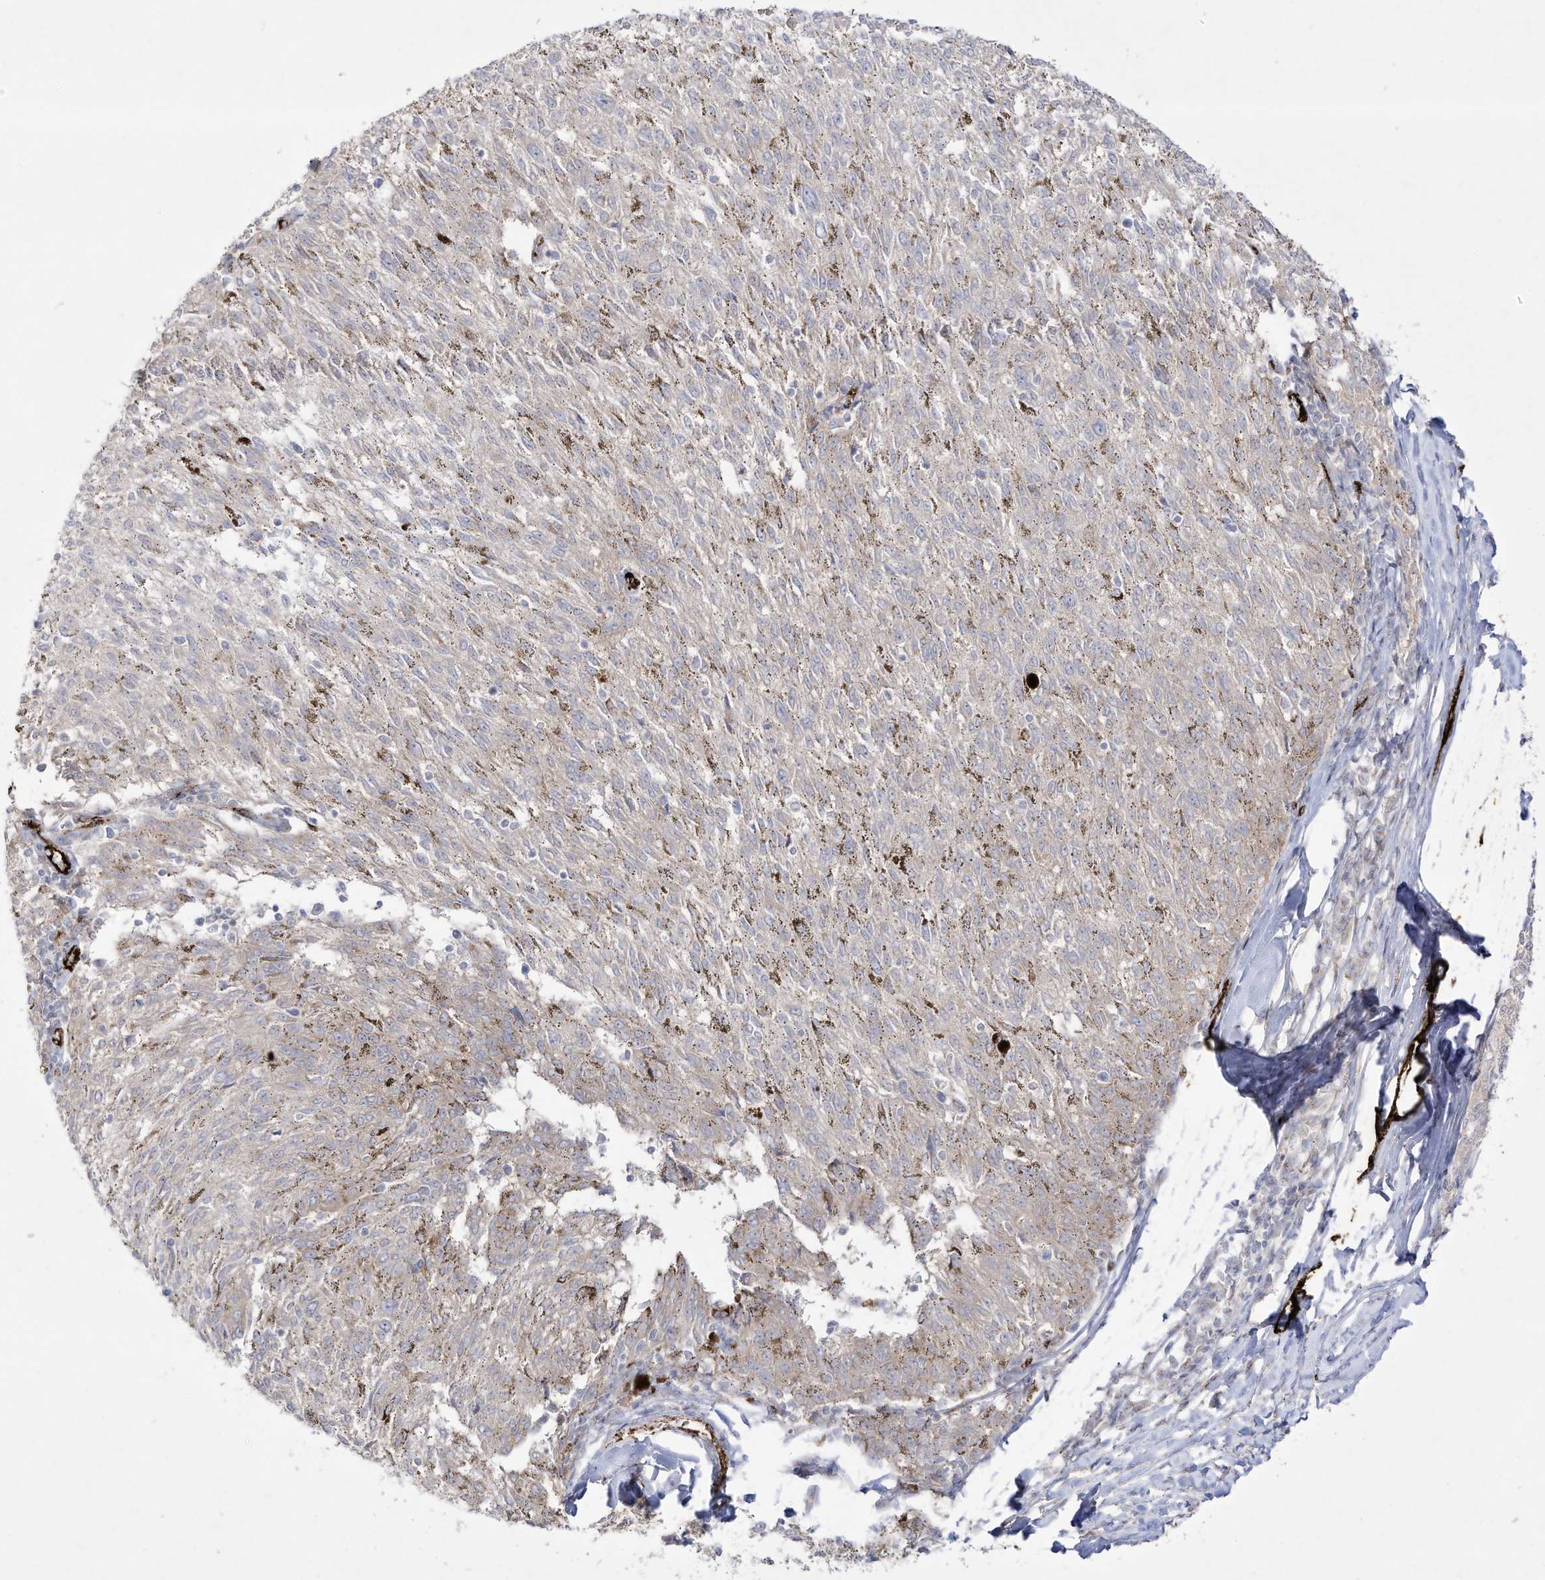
{"staining": {"intensity": "negative", "quantity": "none", "location": "none"}, "tissue": "melanoma", "cell_type": "Tumor cells", "image_type": "cancer", "snomed": [{"axis": "morphology", "description": "Malignant melanoma, NOS"}, {"axis": "topography", "description": "Skin"}], "caption": "DAB immunohistochemical staining of melanoma displays no significant staining in tumor cells.", "gene": "ZGRF1", "patient": {"sex": "female", "age": 72}}